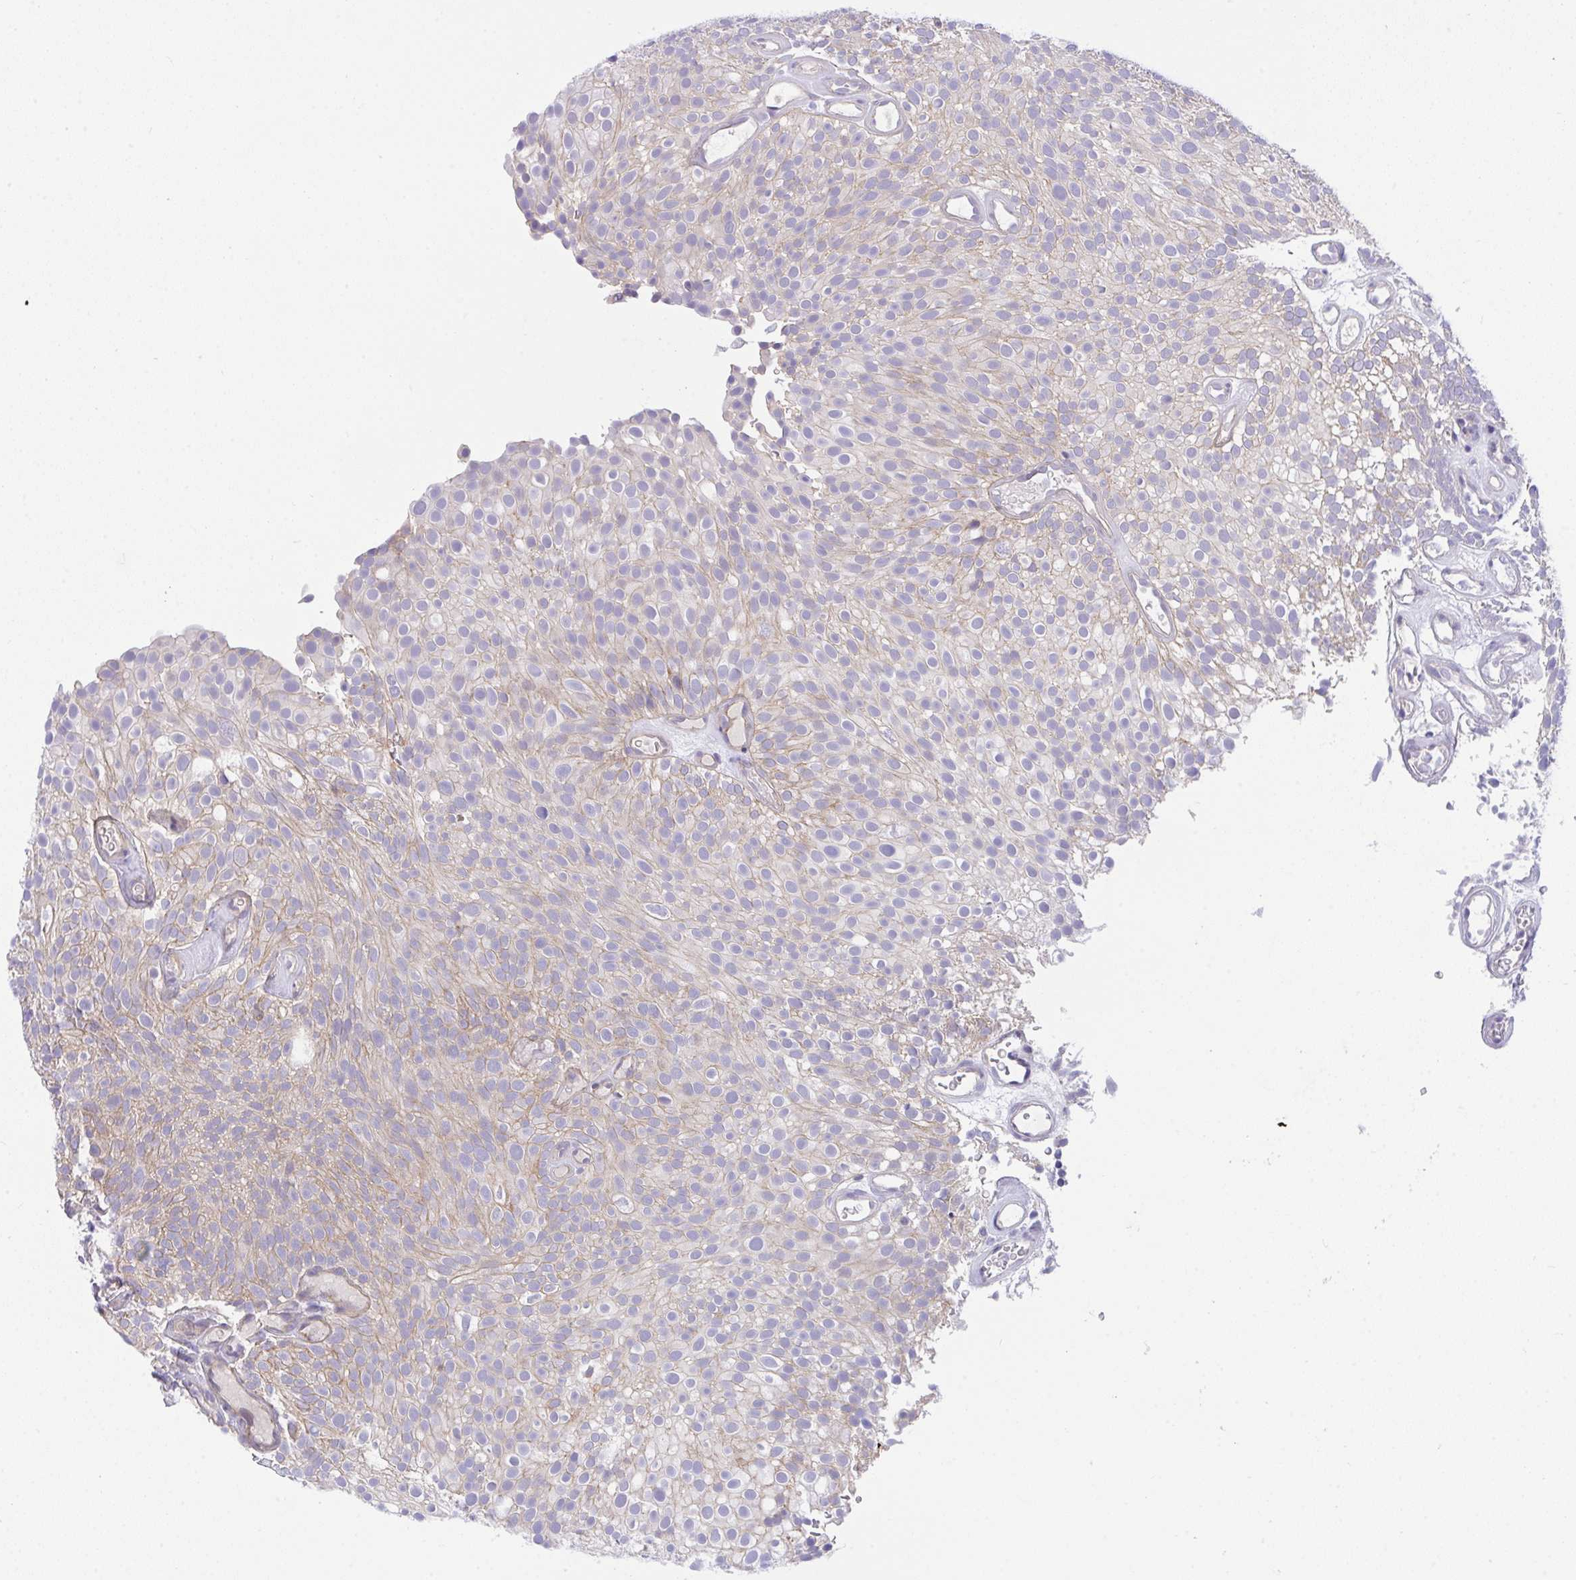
{"staining": {"intensity": "weak", "quantity": "25%-75%", "location": "cytoplasmic/membranous"}, "tissue": "urothelial cancer", "cell_type": "Tumor cells", "image_type": "cancer", "snomed": [{"axis": "morphology", "description": "Urothelial carcinoma, Low grade"}, {"axis": "topography", "description": "Urinary bladder"}], "caption": "Tumor cells exhibit low levels of weak cytoplasmic/membranous staining in approximately 25%-75% of cells in urothelial cancer. Nuclei are stained in blue.", "gene": "HOXD12", "patient": {"sex": "male", "age": 78}}